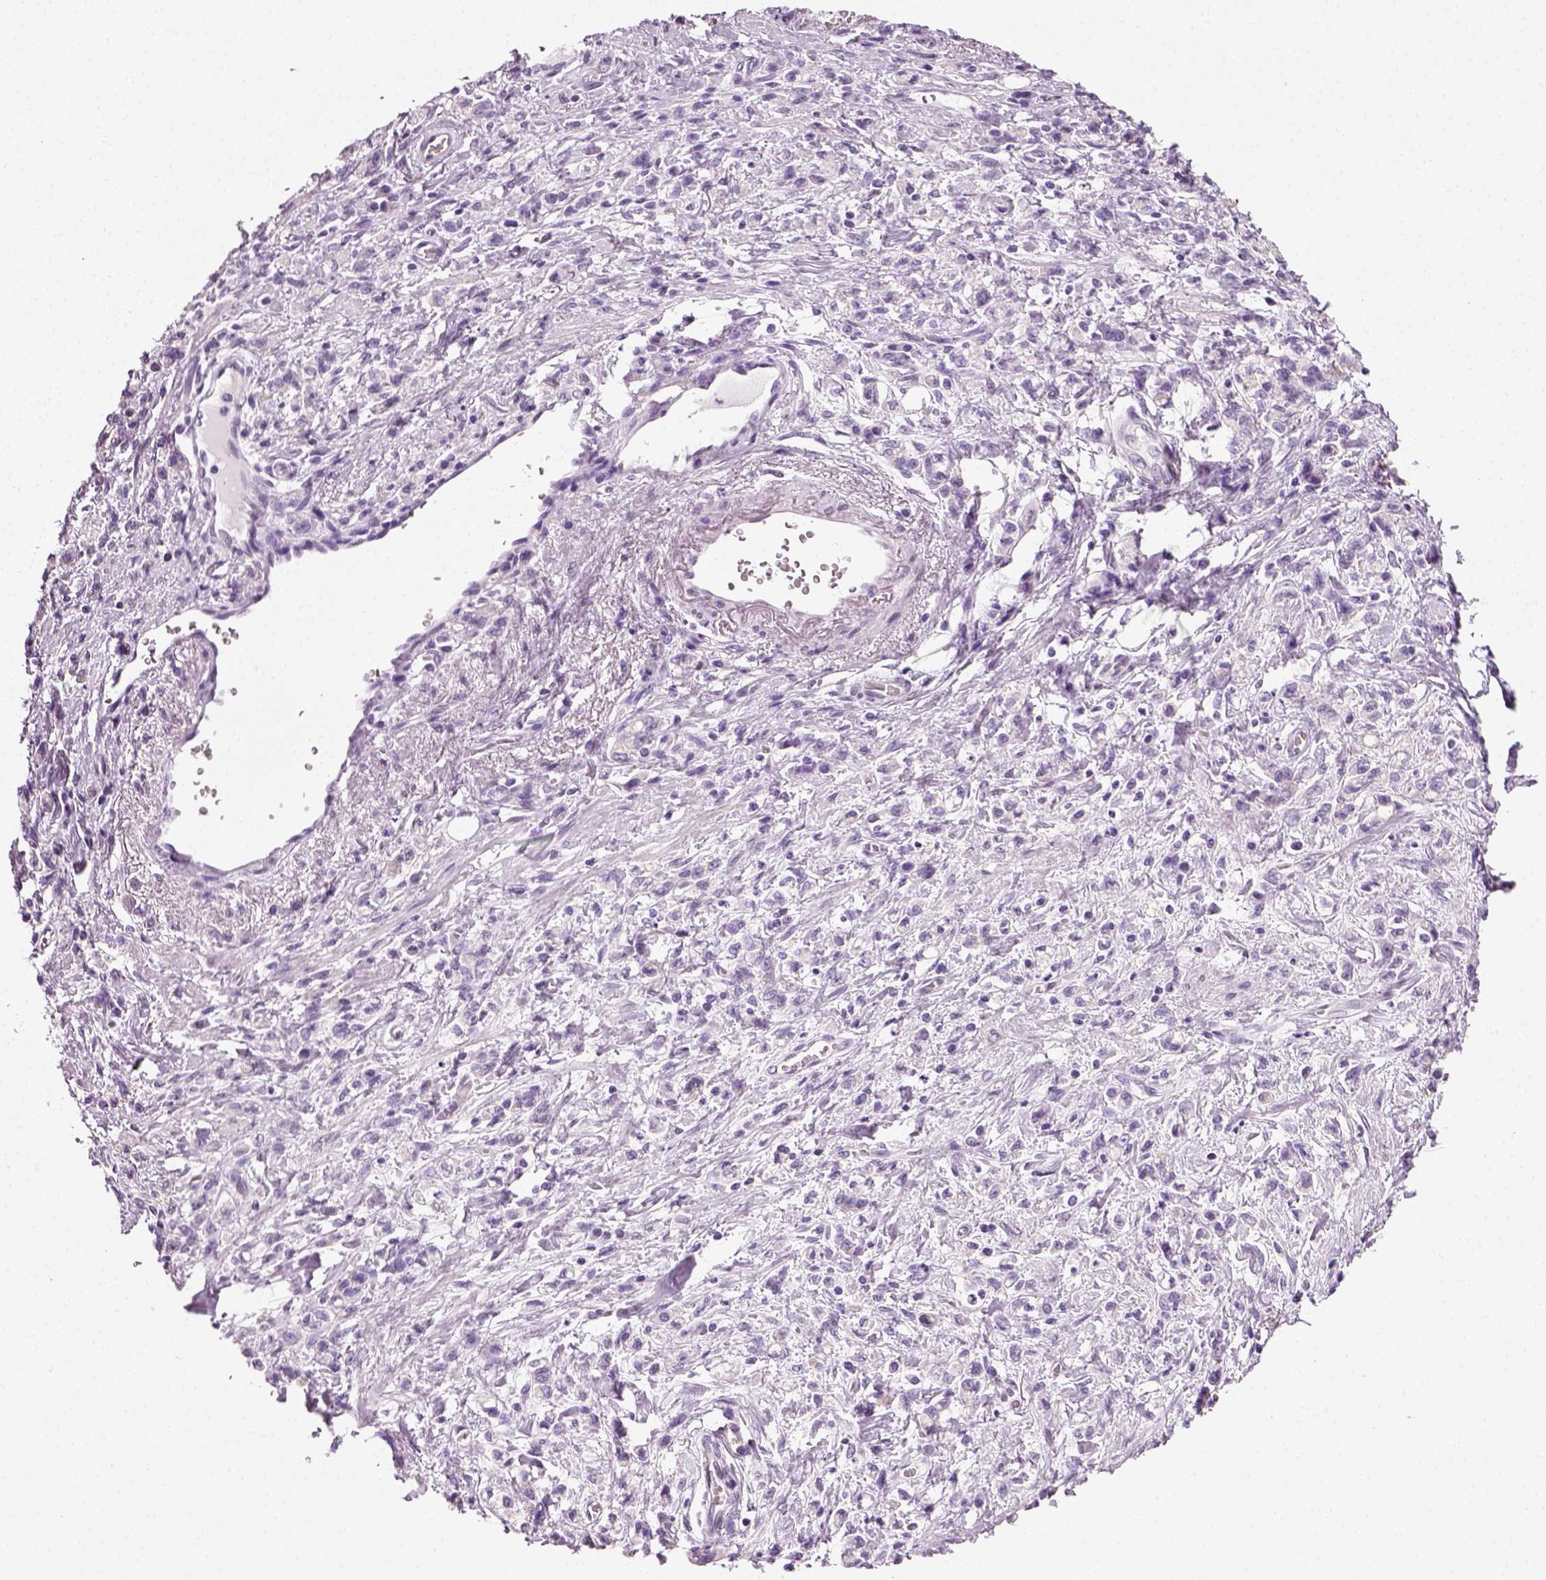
{"staining": {"intensity": "negative", "quantity": "none", "location": "none"}, "tissue": "stomach cancer", "cell_type": "Tumor cells", "image_type": "cancer", "snomed": [{"axis": "morphology", "description": "Adenocarcinoma, NOS"}, {"axis": "topography", "description": "Stomach"}], "caption": "DAB (3,3'-diaminobenzidine) immunohistochemical staining of stomach cancer (adenocarcinoma) shows no significant staining in tumor cells.", "gene": "SPATA31E1", "patient": {"sex": "male", "age": 77}}